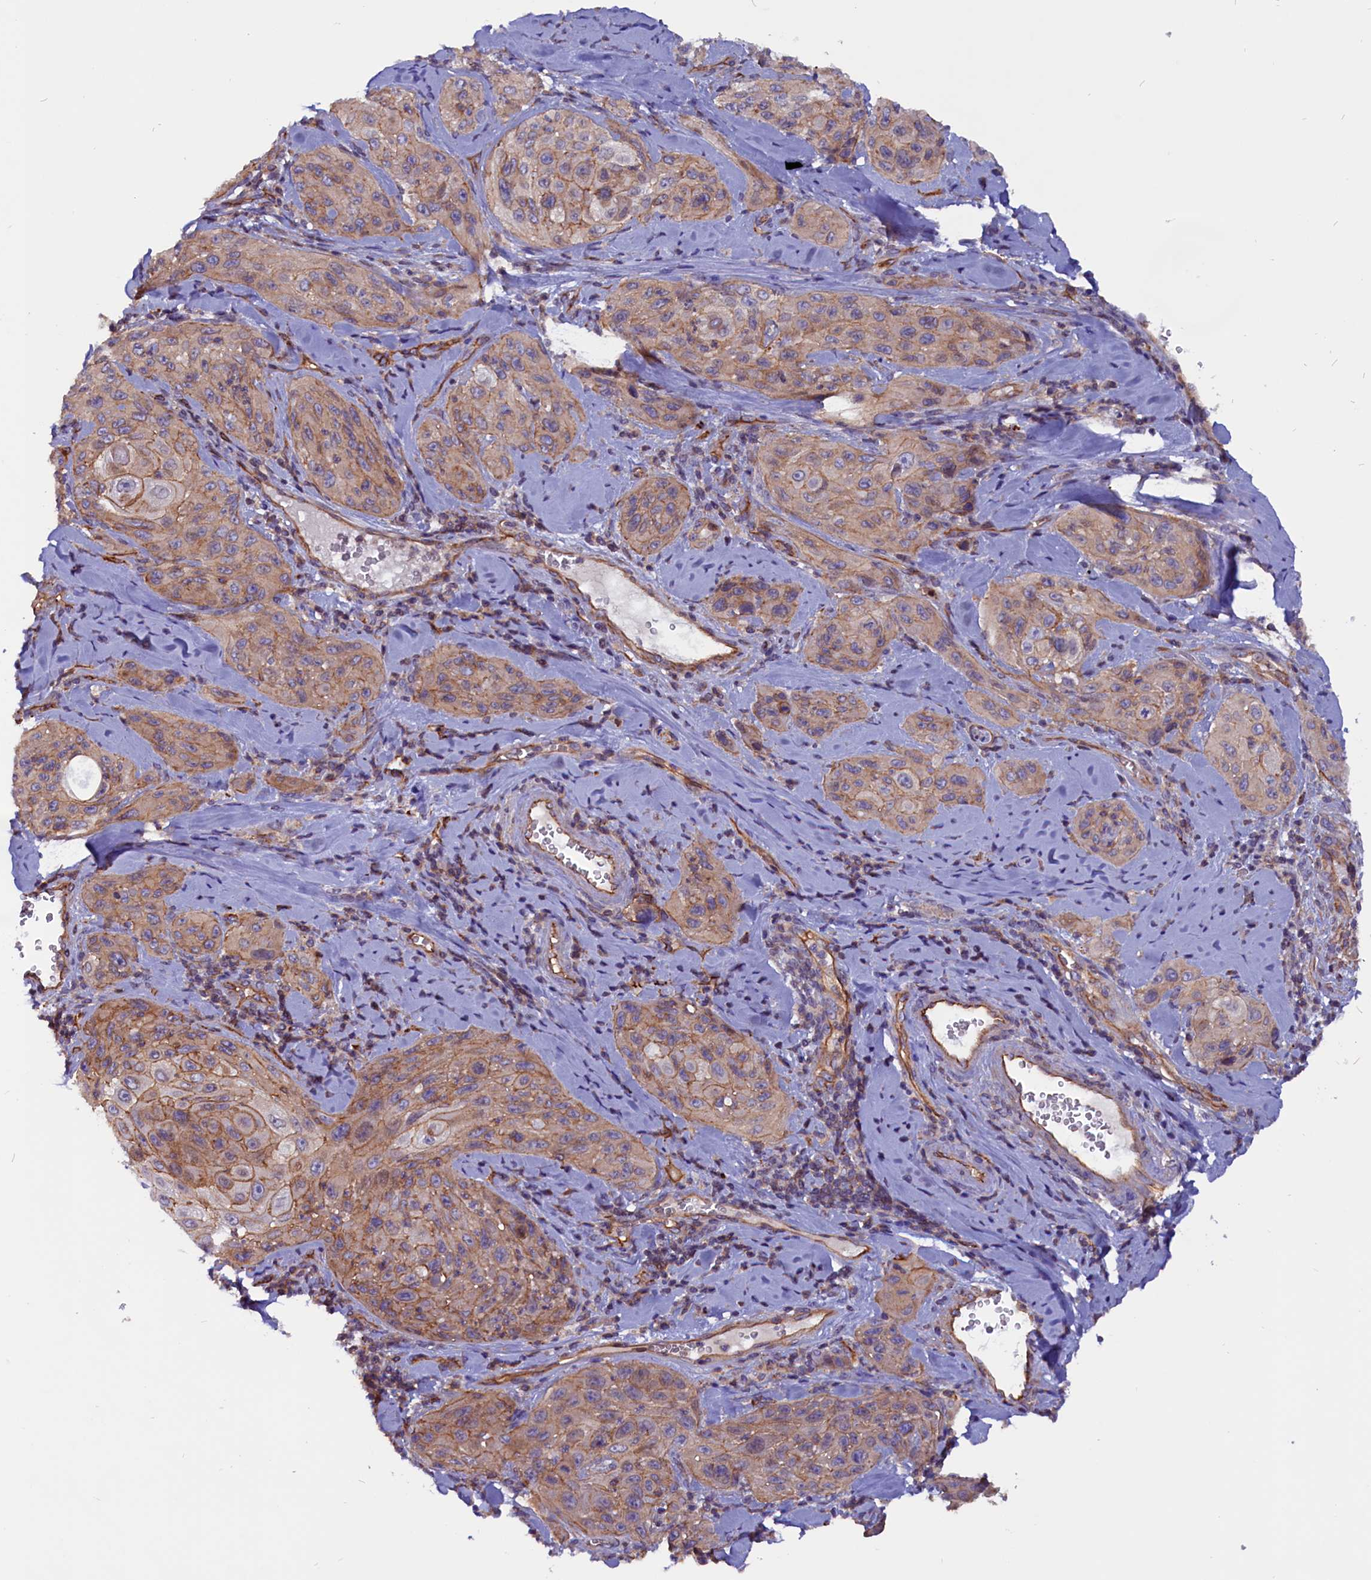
{"staining": {"intensity": "moderate", "quantity": "25%-75%", "location": "cytoplasmic/membranous"}, "tissue": "cervical cancer", "cell_type": "Tumor cells", "image_type": "cancer", "snomed": [{"axis": "morphology", "description": "Squamous cell carcinoma, NOS"}, {"axis": "topography", "description": "Cervix"}], "caption": "High-magnification brightfield microscopy of cervical cancer stained with DAB (3,3'-diaminobenzidine) (brown) and counterstained with hematoxylin (blue). tumor cells exhibit moderate cytoplasmic/membranous staining is identified in approximately25%-75% of cells.", "gene": "ZNF749", "patient": {"sex": "female", "age": 42}}